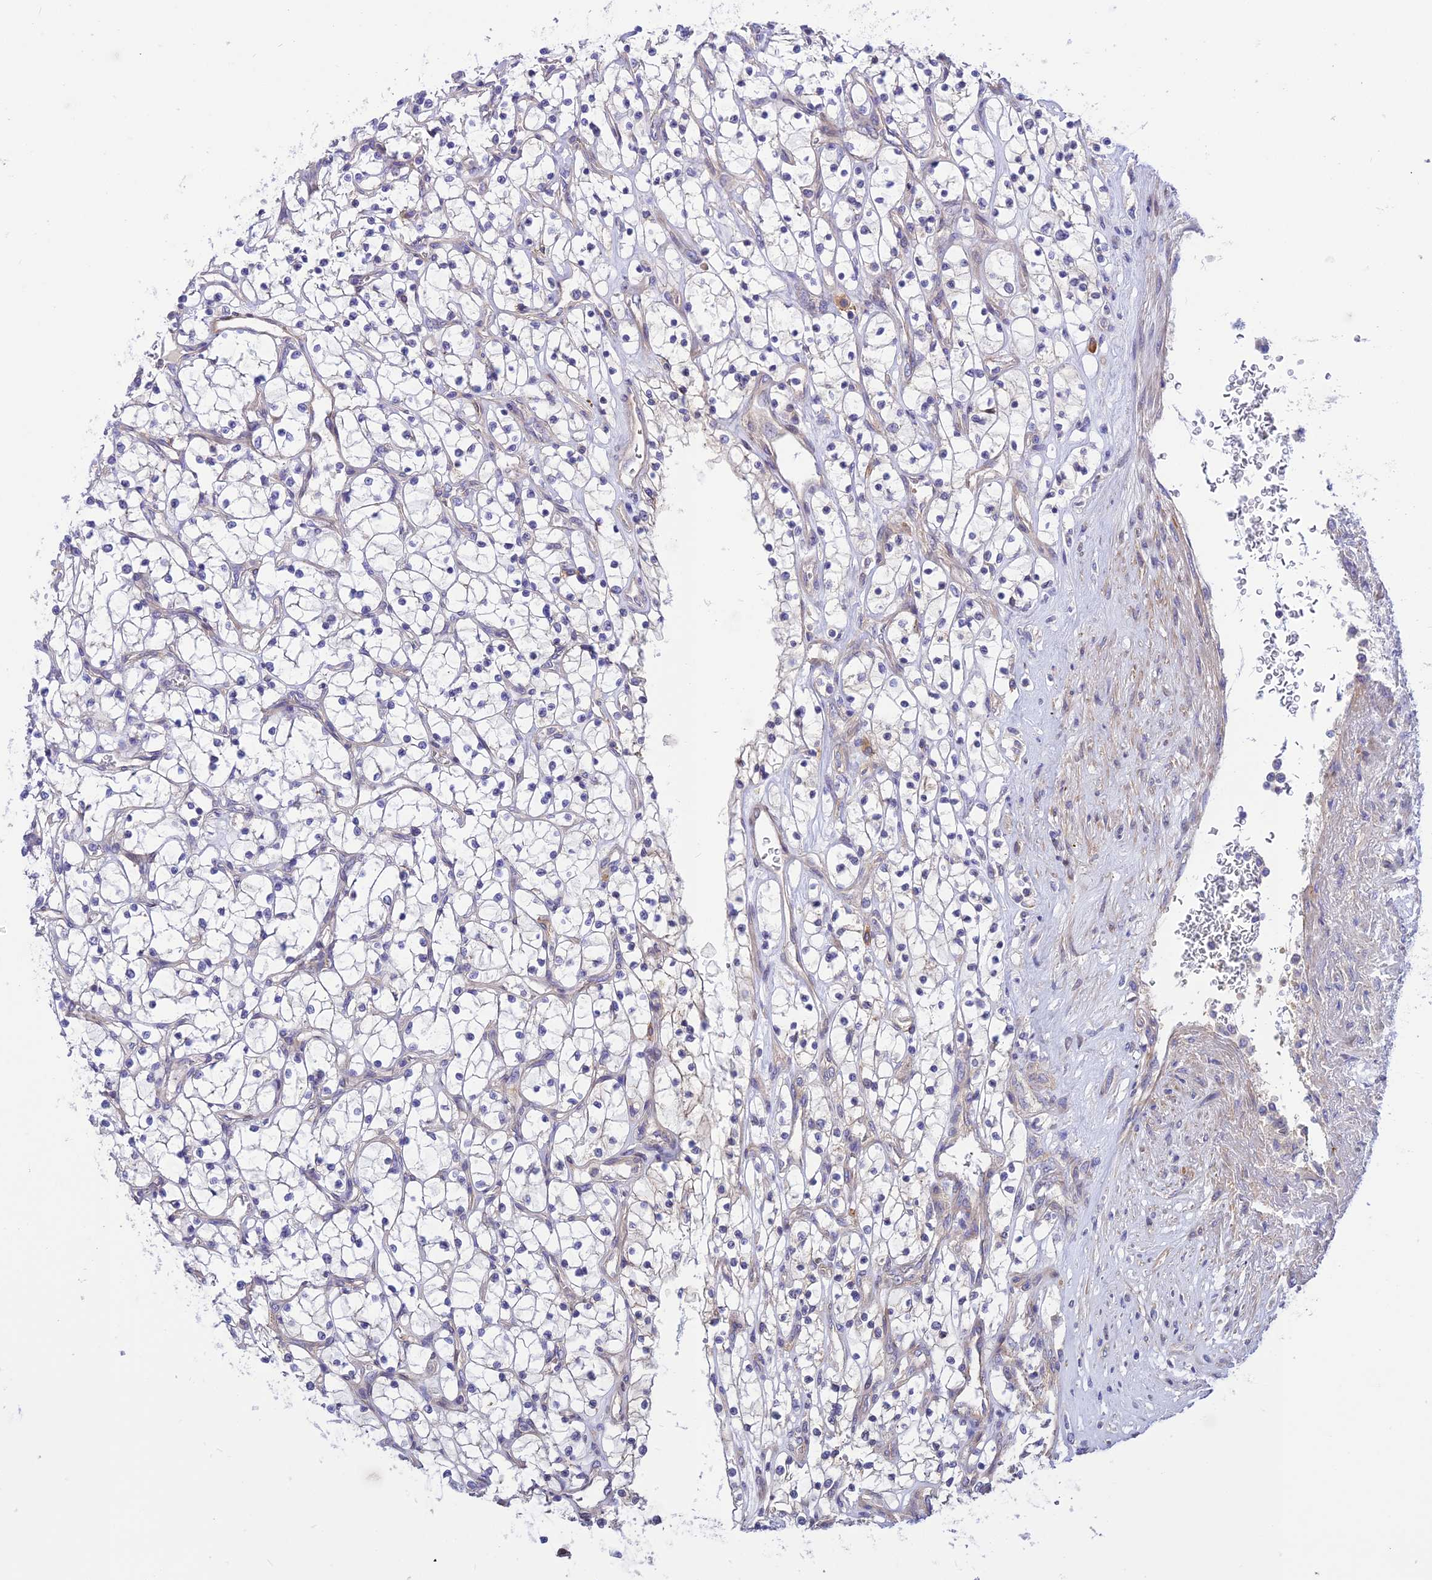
{"staining": {"intensity": "negative", "quantity": "none", "location": "none"}, "tissue": "renal cancer", "cell_type": "Tumor cells", "image_type": "cancer", "snomed": [{"axis": "morphology", "description": "Adenocarcinoma, NOS"}, {"axis": "topography", "description": "Kidney"}], "caption": "This micrograph is of renal cancer (adenocarcinoma) stained with IHC to label a protein in brown with the nuclei are counter-stained blue. There is no staining in tumor cells.", "gene": "TRIM43B", "patient": {"sex": "female", "age": 69}}